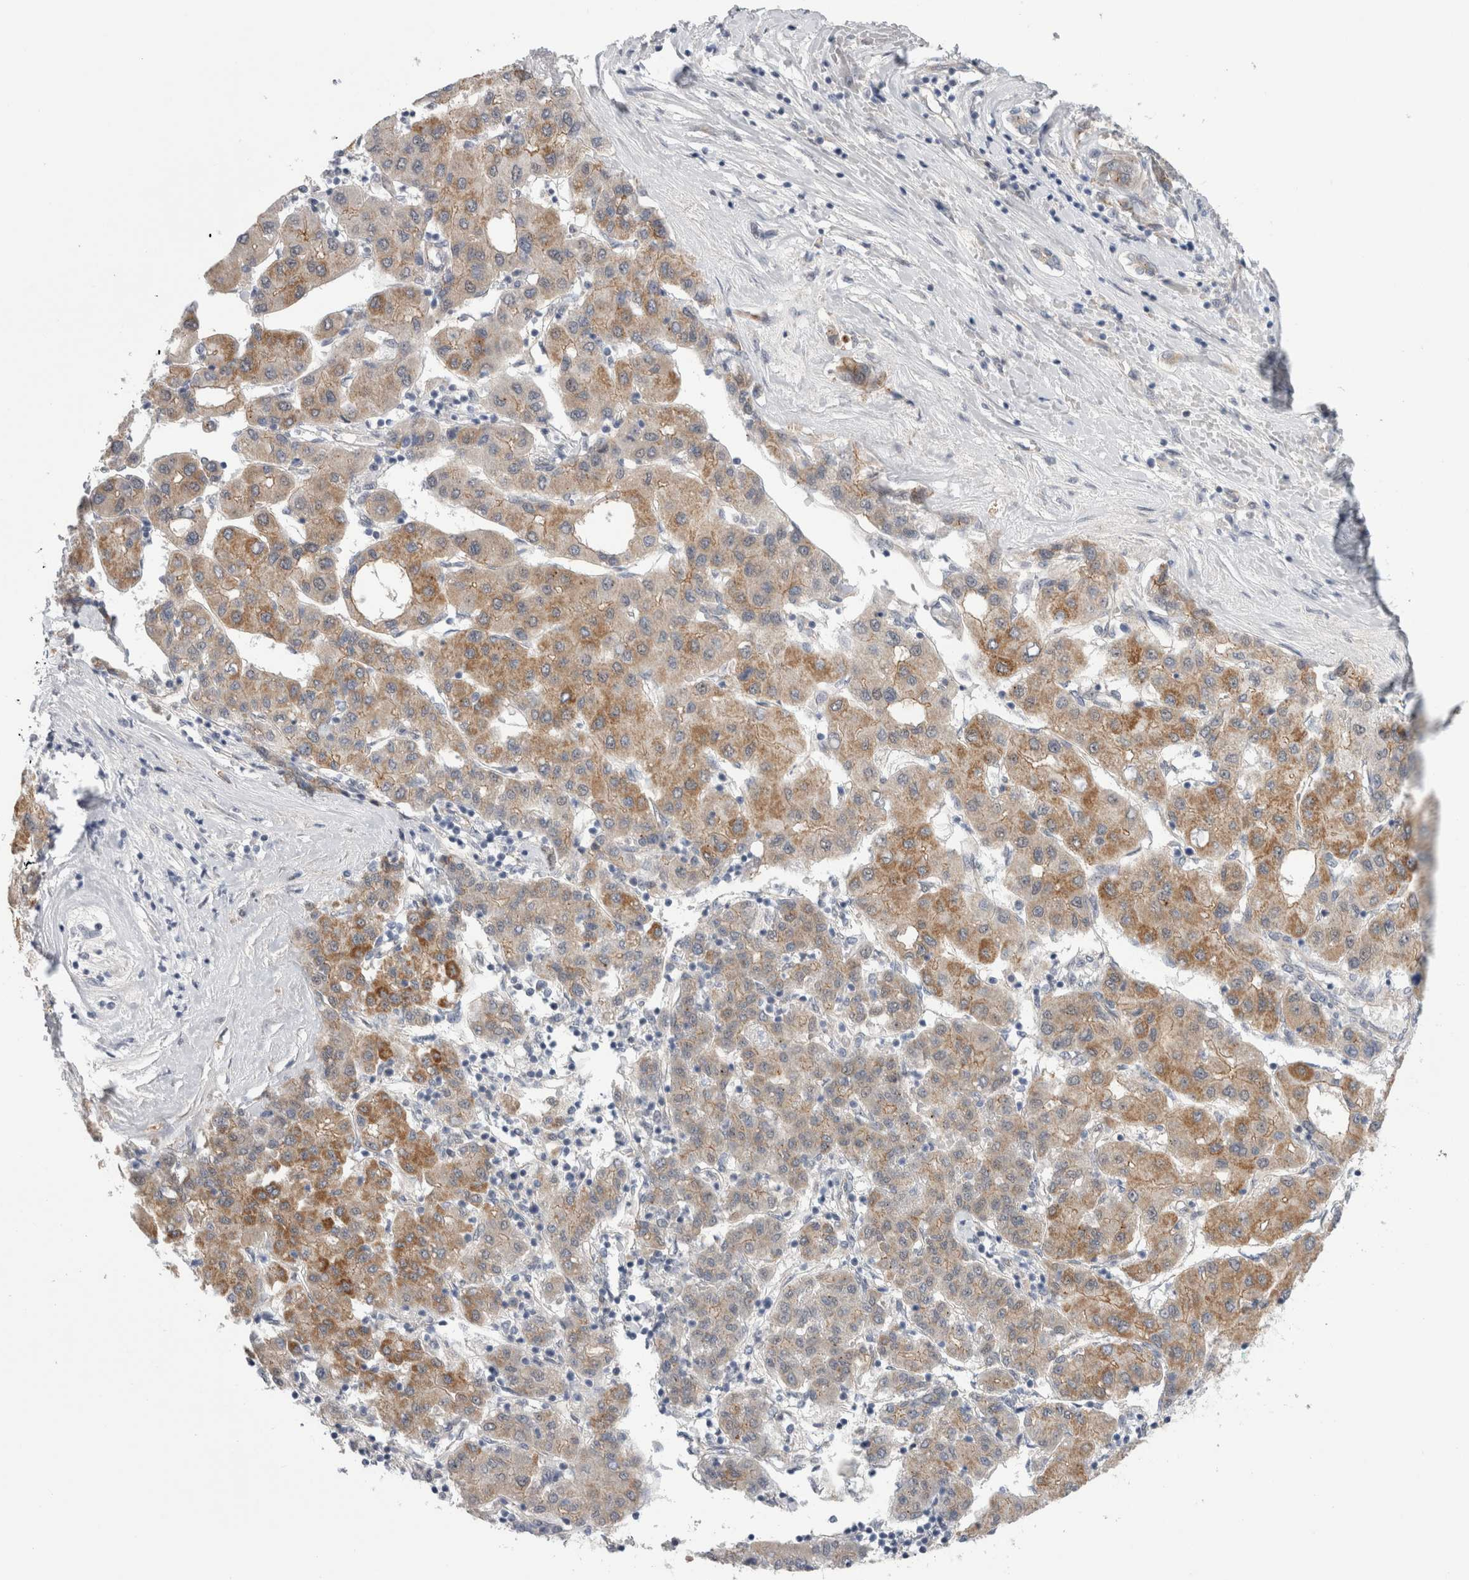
{"staining": {"intensity": "moderate", "quantity": ">75%", "location": "cytoplasmic/membranous"}, "tissue": "liver cancer", "cell_type": "Tumor cells", "image_type": "cancer", "snomed": [{"axis": "morphology", "description": "Carcinoma, Hepatocellular, NOS"}, {"axis": "topography", "description": "Liver"}], "caption": "Moderate cytoplasmic/membranous staining is appreciated in about >75% of tumor cells in liver hepatocellular carcinoma.", "gene": "TAFA5", "patient": {"sex": "male", "age": 65}}